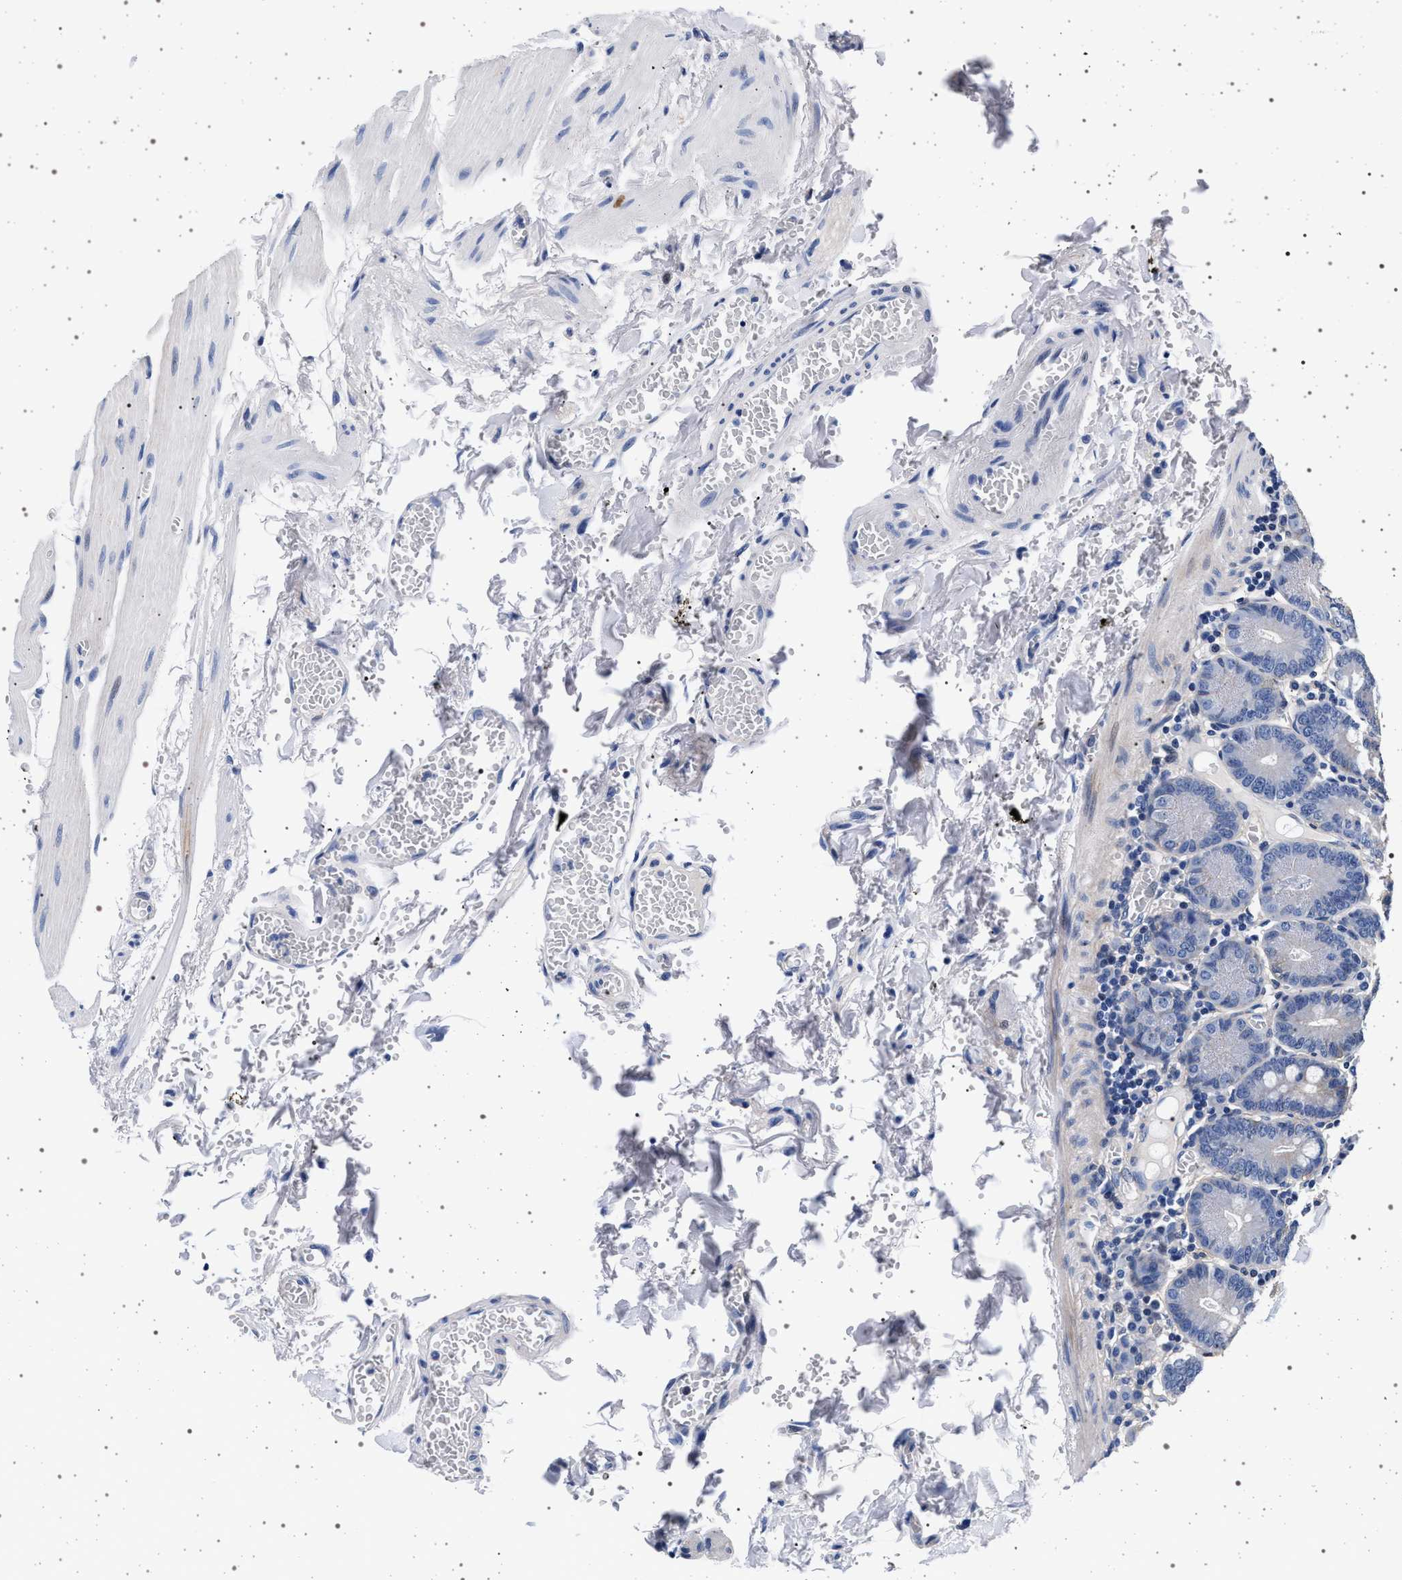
{"staining": {"intensity": "strong", "quantity": ">75%", "location": "cytoplasmic/membranous"}, "tissue": "small intestine", "cell_type": "Glandular cells", "image_type": "normal", "snomed": [{"axis": "morphology", "description": "Normal tissue, NOS"}, {"axis": "topography", "description": "Small intestine"}], "caption": "Protein staining shows strong cytoplasmic/membranous expression in approximately >75% of glandular cells in normal small intestine.", "gene": "SLC9A1", "patient": {"sex": "male", "age": 71}}